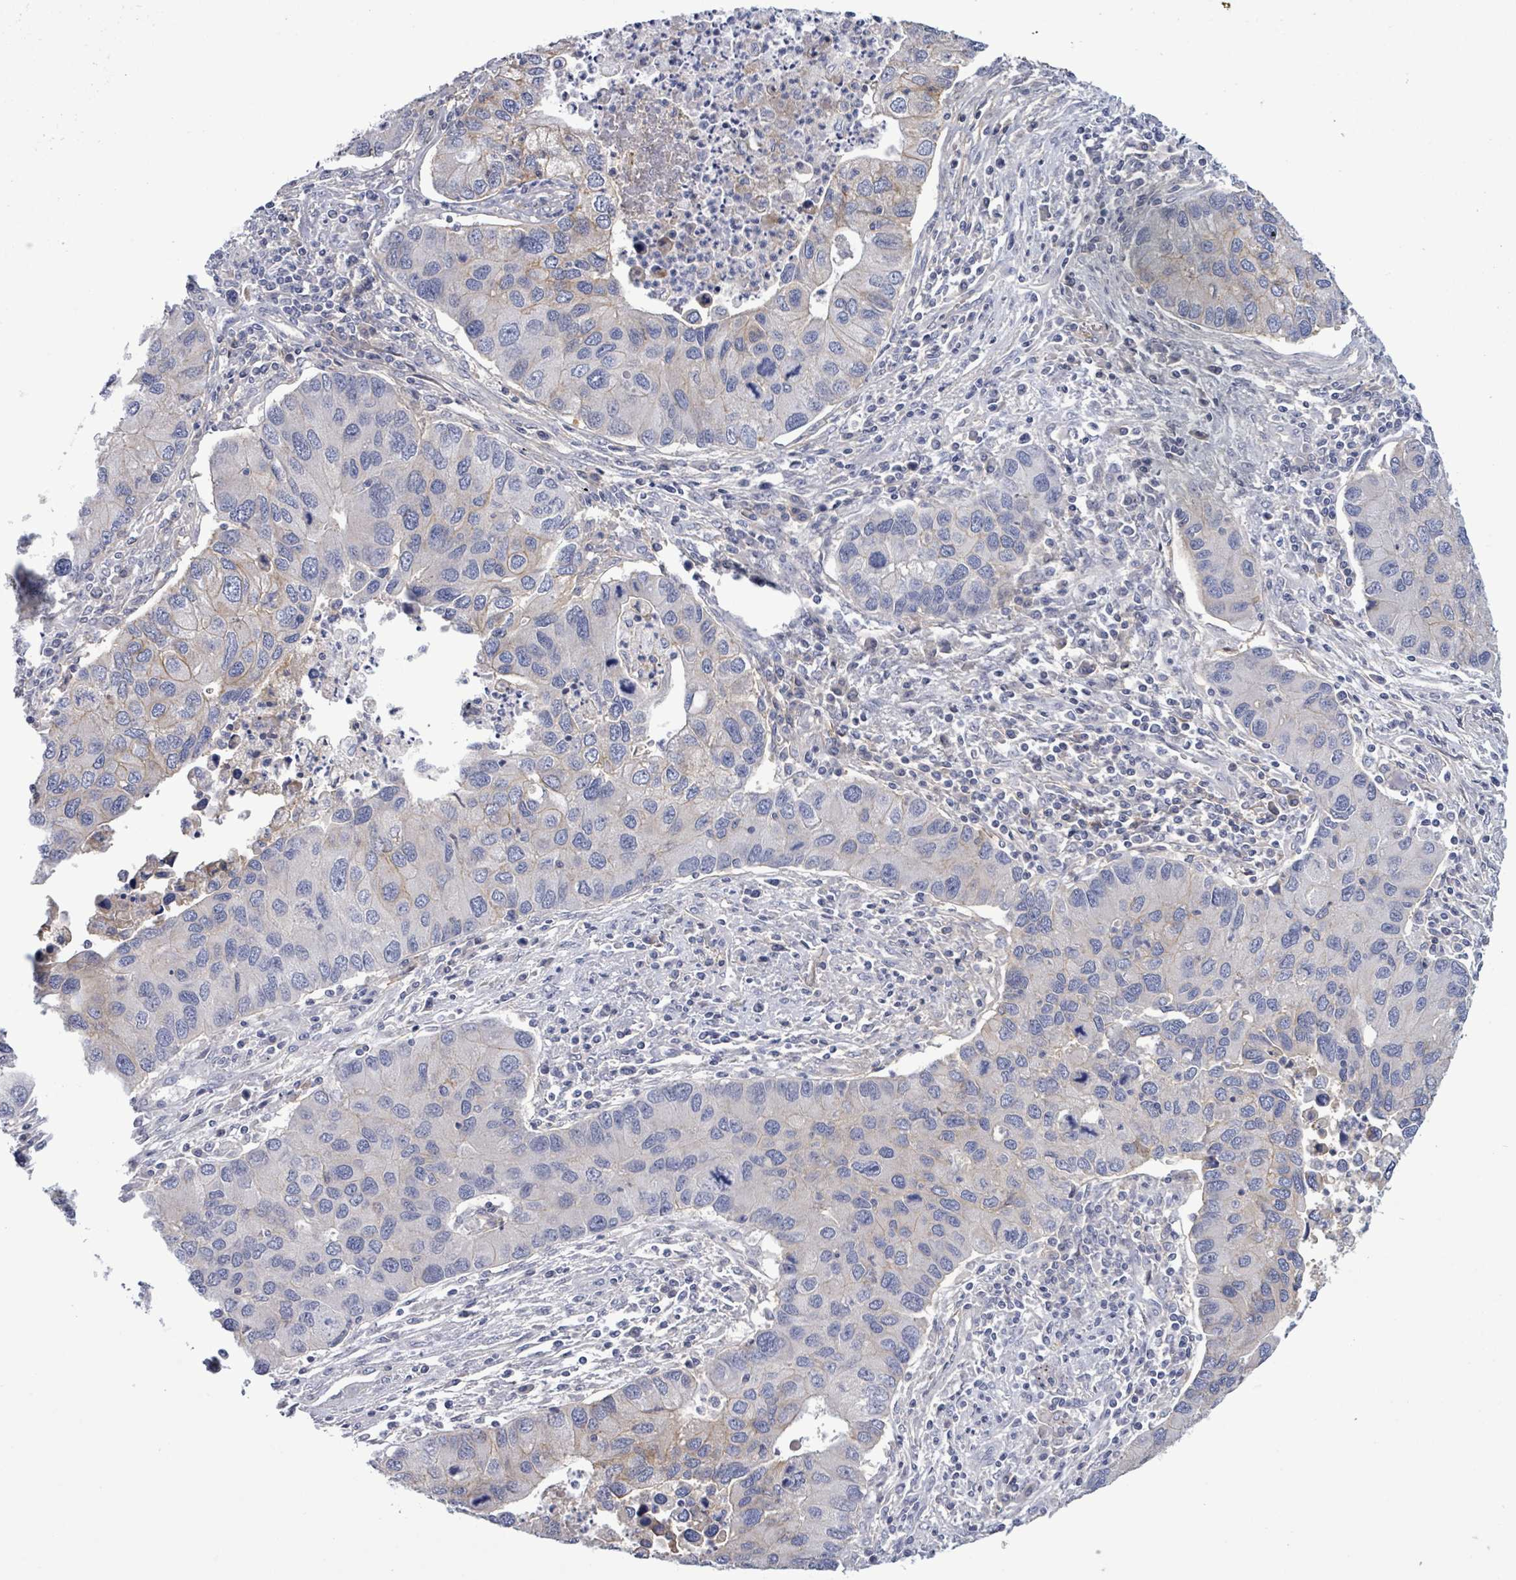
{"staining": {"intensity": "negative", "quantity": "none", "location": "none"}, "tissue": "lung cancer", "cell_type": "Tumor cells", "image_type": "cancer", "snomed": [{"axis": "morphology", "description": "Aneuploidy"}, {"axis": "morphology", "description": "Adenocarcinoma, NOS"}, {"axis": "topography", "description": "Lymph node"}, {"axis": "topography", "description": "Lung"}], "caption": "This is an immunohistochemistry (IHC) photomicrograph of human adenocarcinoma (lung). There is no positivity in tumor cells.", "gene": "BSG", "patient": {"sex": "female", "age": 74}}